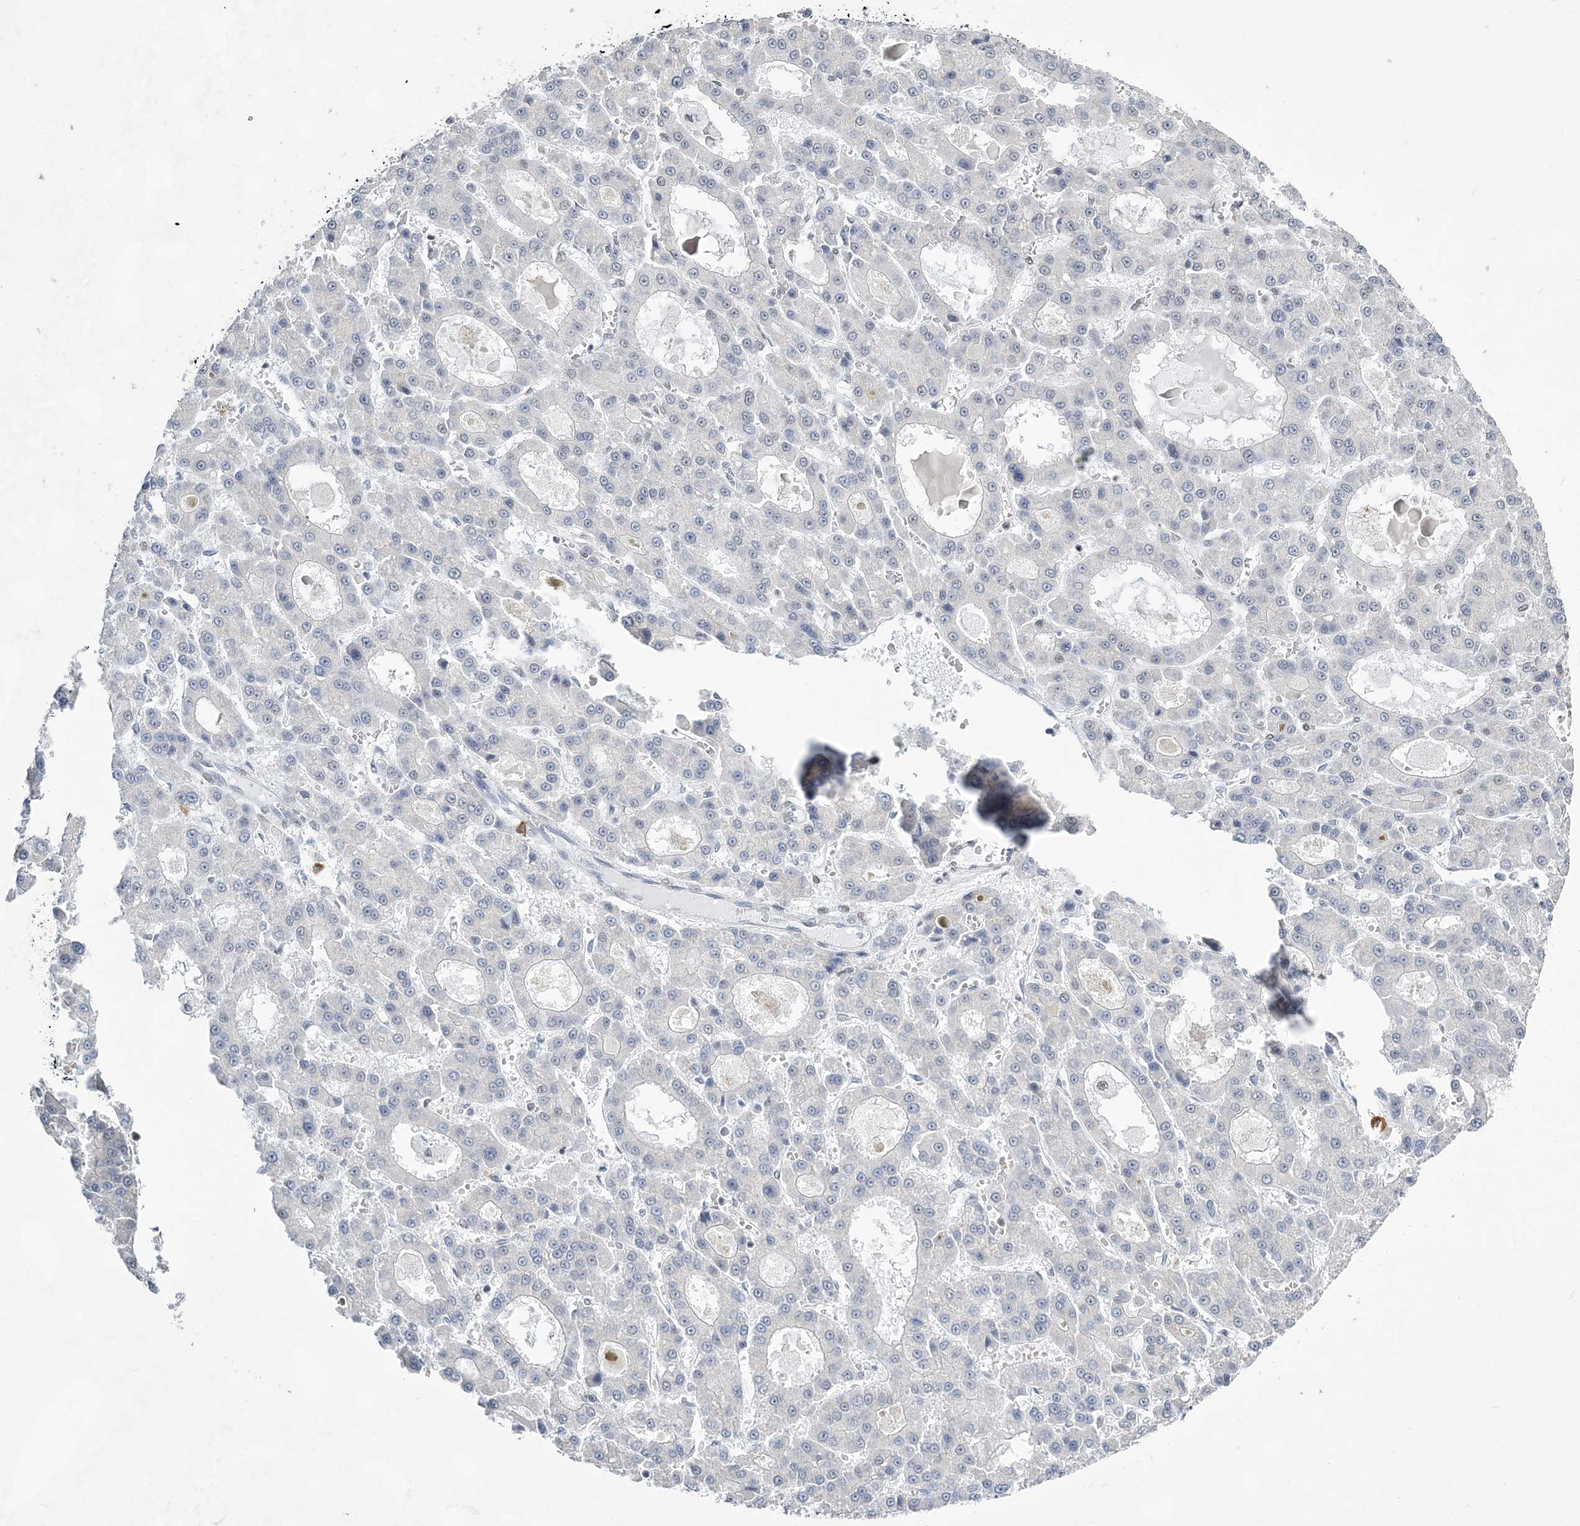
{"staining": {"intensity": "negative", "quantity": "none", "location": "none"}, "tissue": "liver cancer", "cell_type": "Tumor cells", "image_type": "cancer", "snomed": [{"axis": "morphology", "description": "Carcinoma, Hepatocellular, NOS"}, {"axis": "topography", "description": "Liver"}], "caption": "Tumor cells show no significant staining in liver hepatocellular carcinoma.", "gene": "ZBTB7A", "patient": {"sex": "male", "age": 70}}